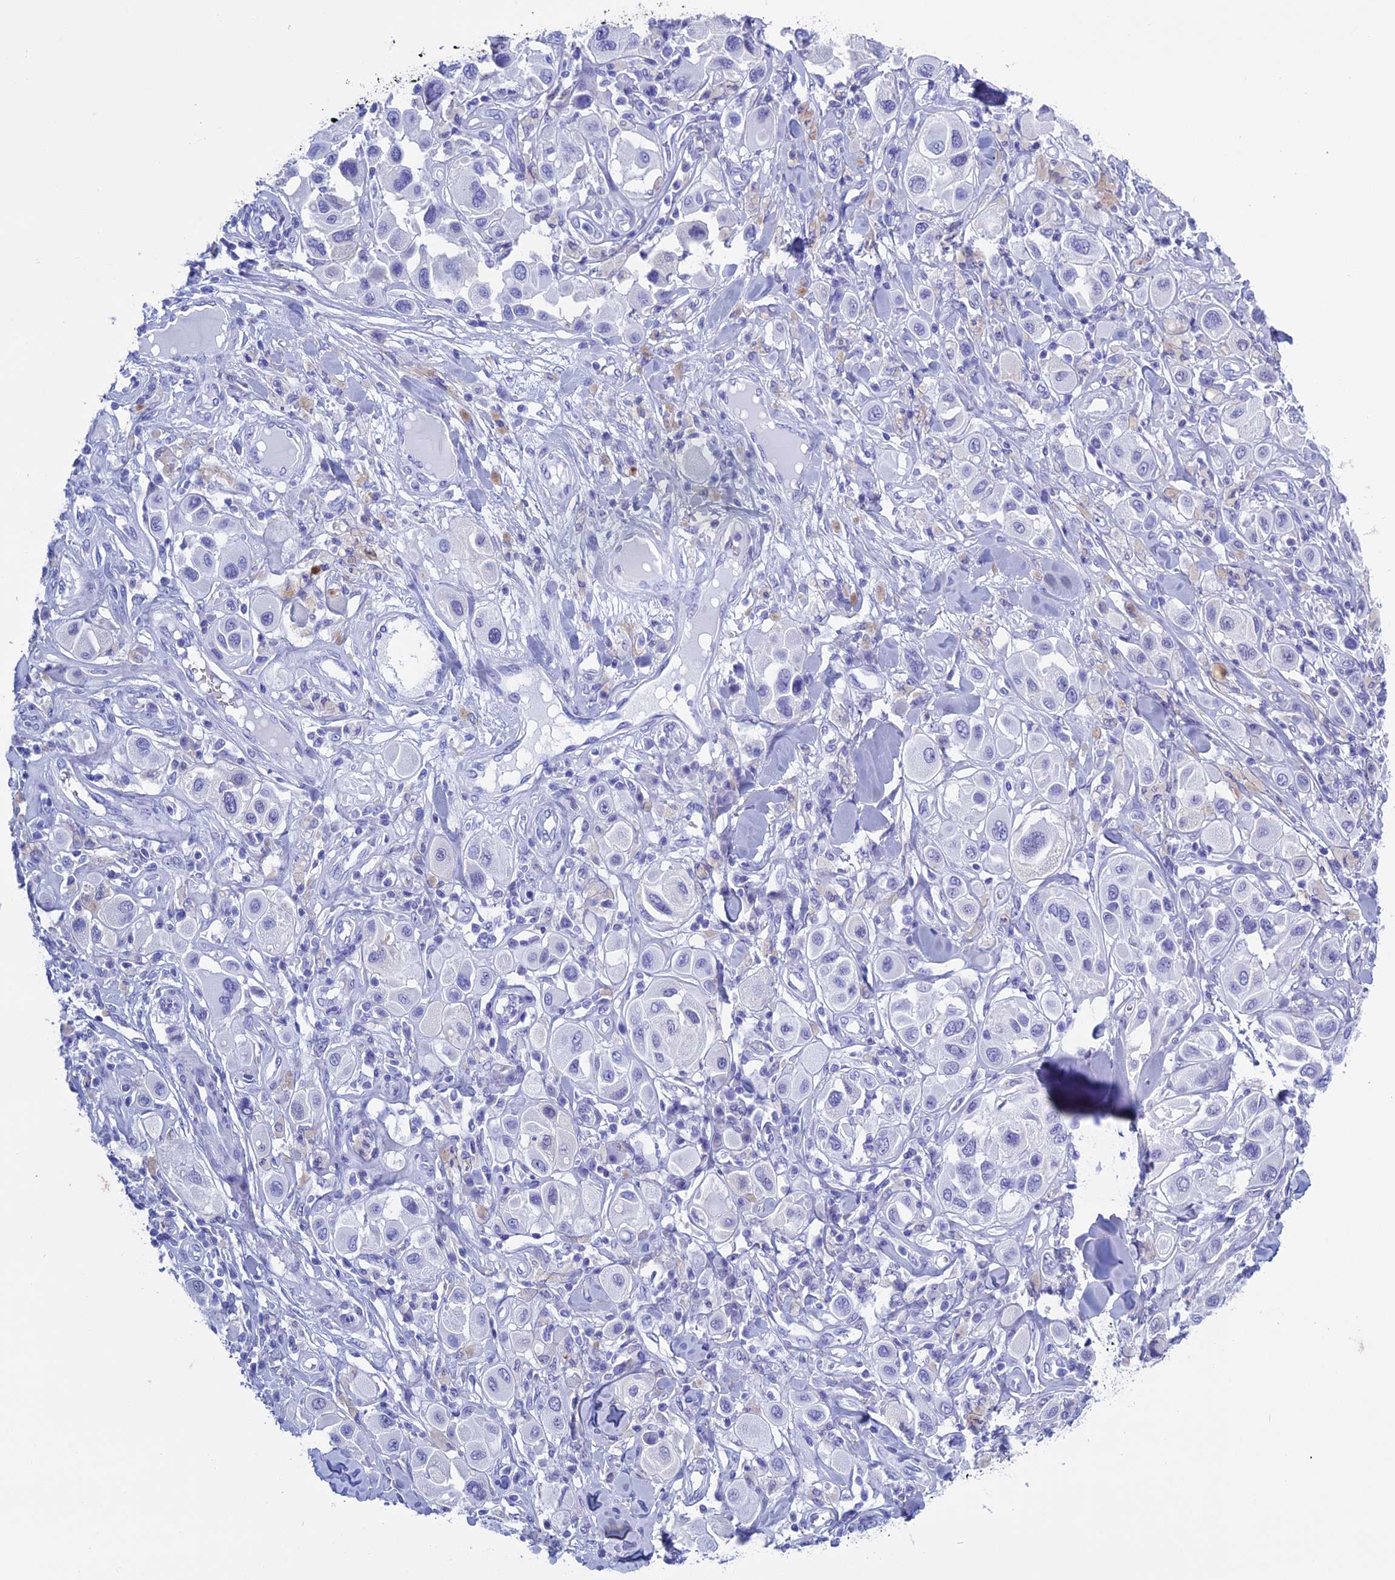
{"staining": {"intensity": "negative", "quantity": "none", "location": "none"}, "tissue": "melanoma", "cell_type": "Tumor cells", "image_type": "cancer", "snomed": [{"axis": "morphology", "description": "Malignant melanoma, Metastatic site"}, {"axis": "topography", "description": "Skin"}], "caption": "DAB (3,3'-diaminobenzidine) immunohistochemical staining of malignant melanoma (metastatic site) demonstrates no significant staining in tumor cells.", "gene": "KCTD21", "patient": {"sex": "male", "age": 41}}